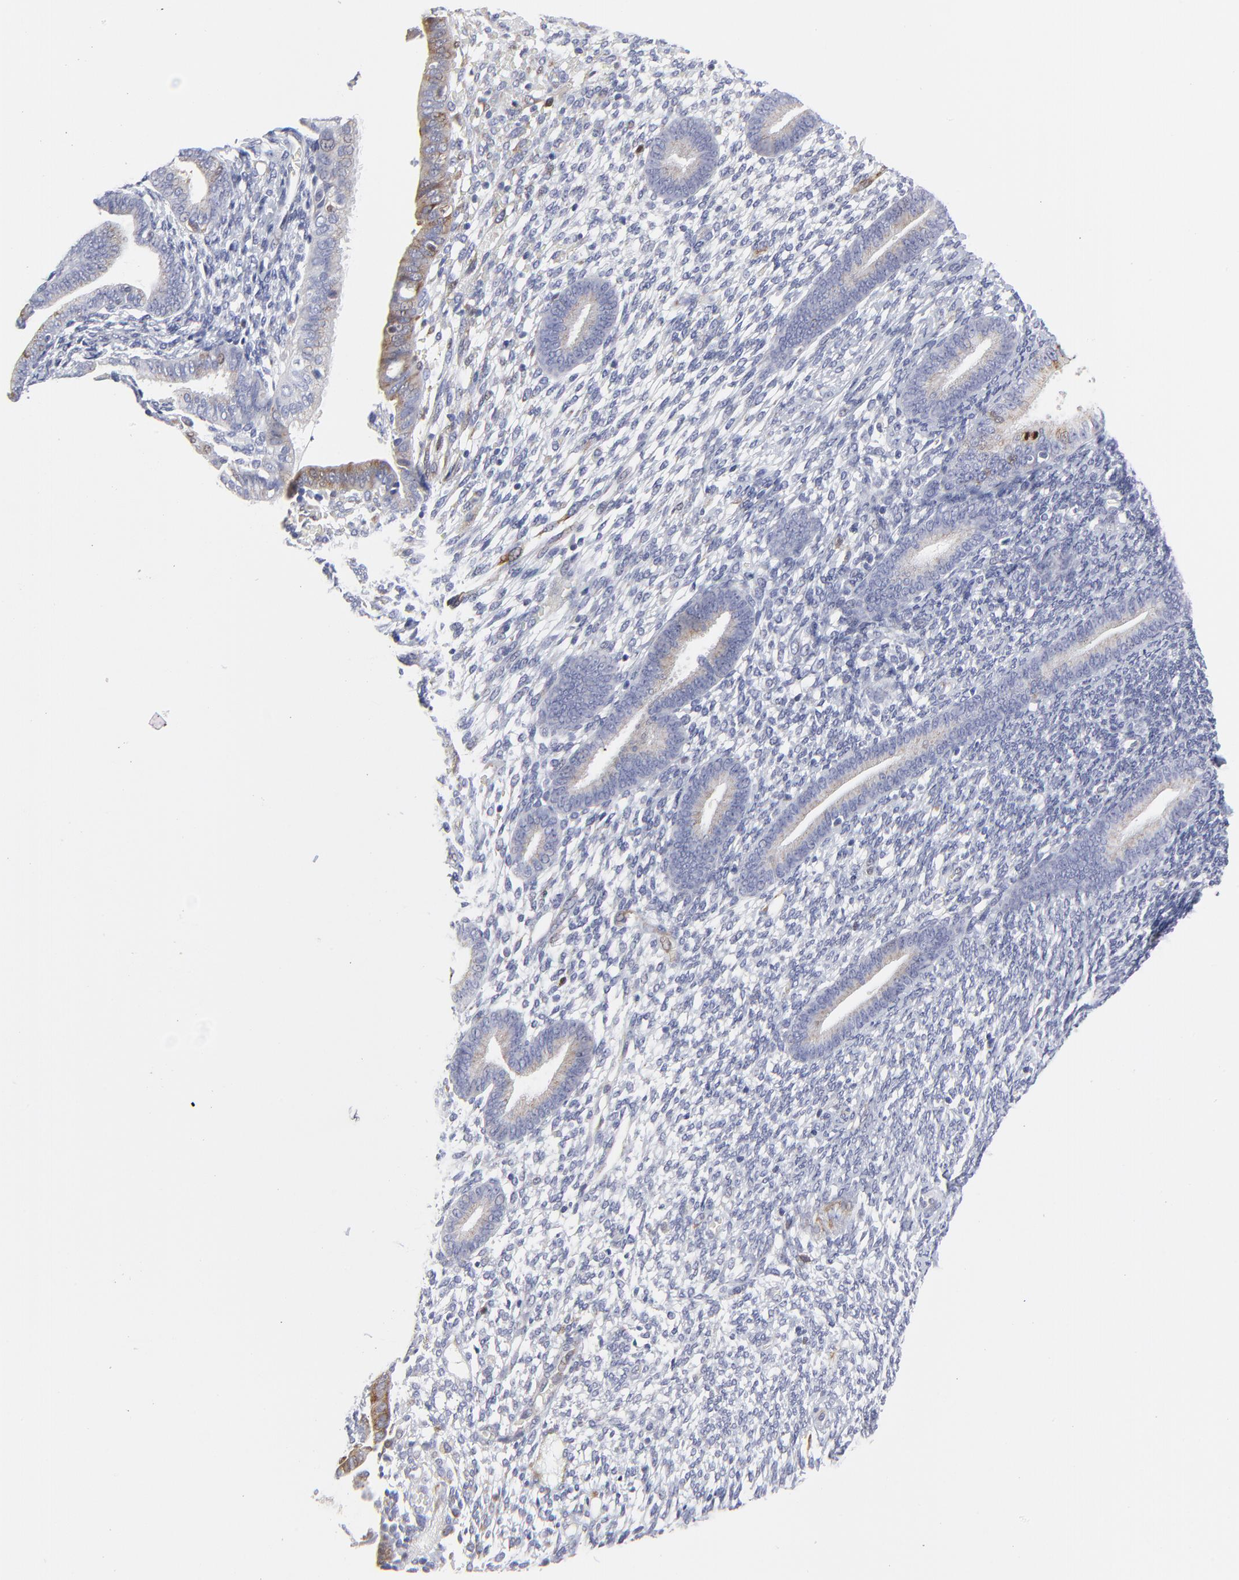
{"staining": {"intensity": "negative", "quantity": "none", "location": "none"}, "tissue": "endometrium", "cell_type": "Cells in endometrial stroma", "image_type": "normal", "snomed": [{"axis": "morphology", "description": "Normal tissue, NOS"}, {"axis": "topography", "description": "Smooth muscle"}, {"axis": "topography", "description": "Endometrium"}], "caption": "A high-resolution photomicrograph shows IHC staining of normal endometrium, which exhibits no significant expression in cells in endometrial stroma.", "gene": "NCAPH", "patient": {"sex": "female", "age": 57}}